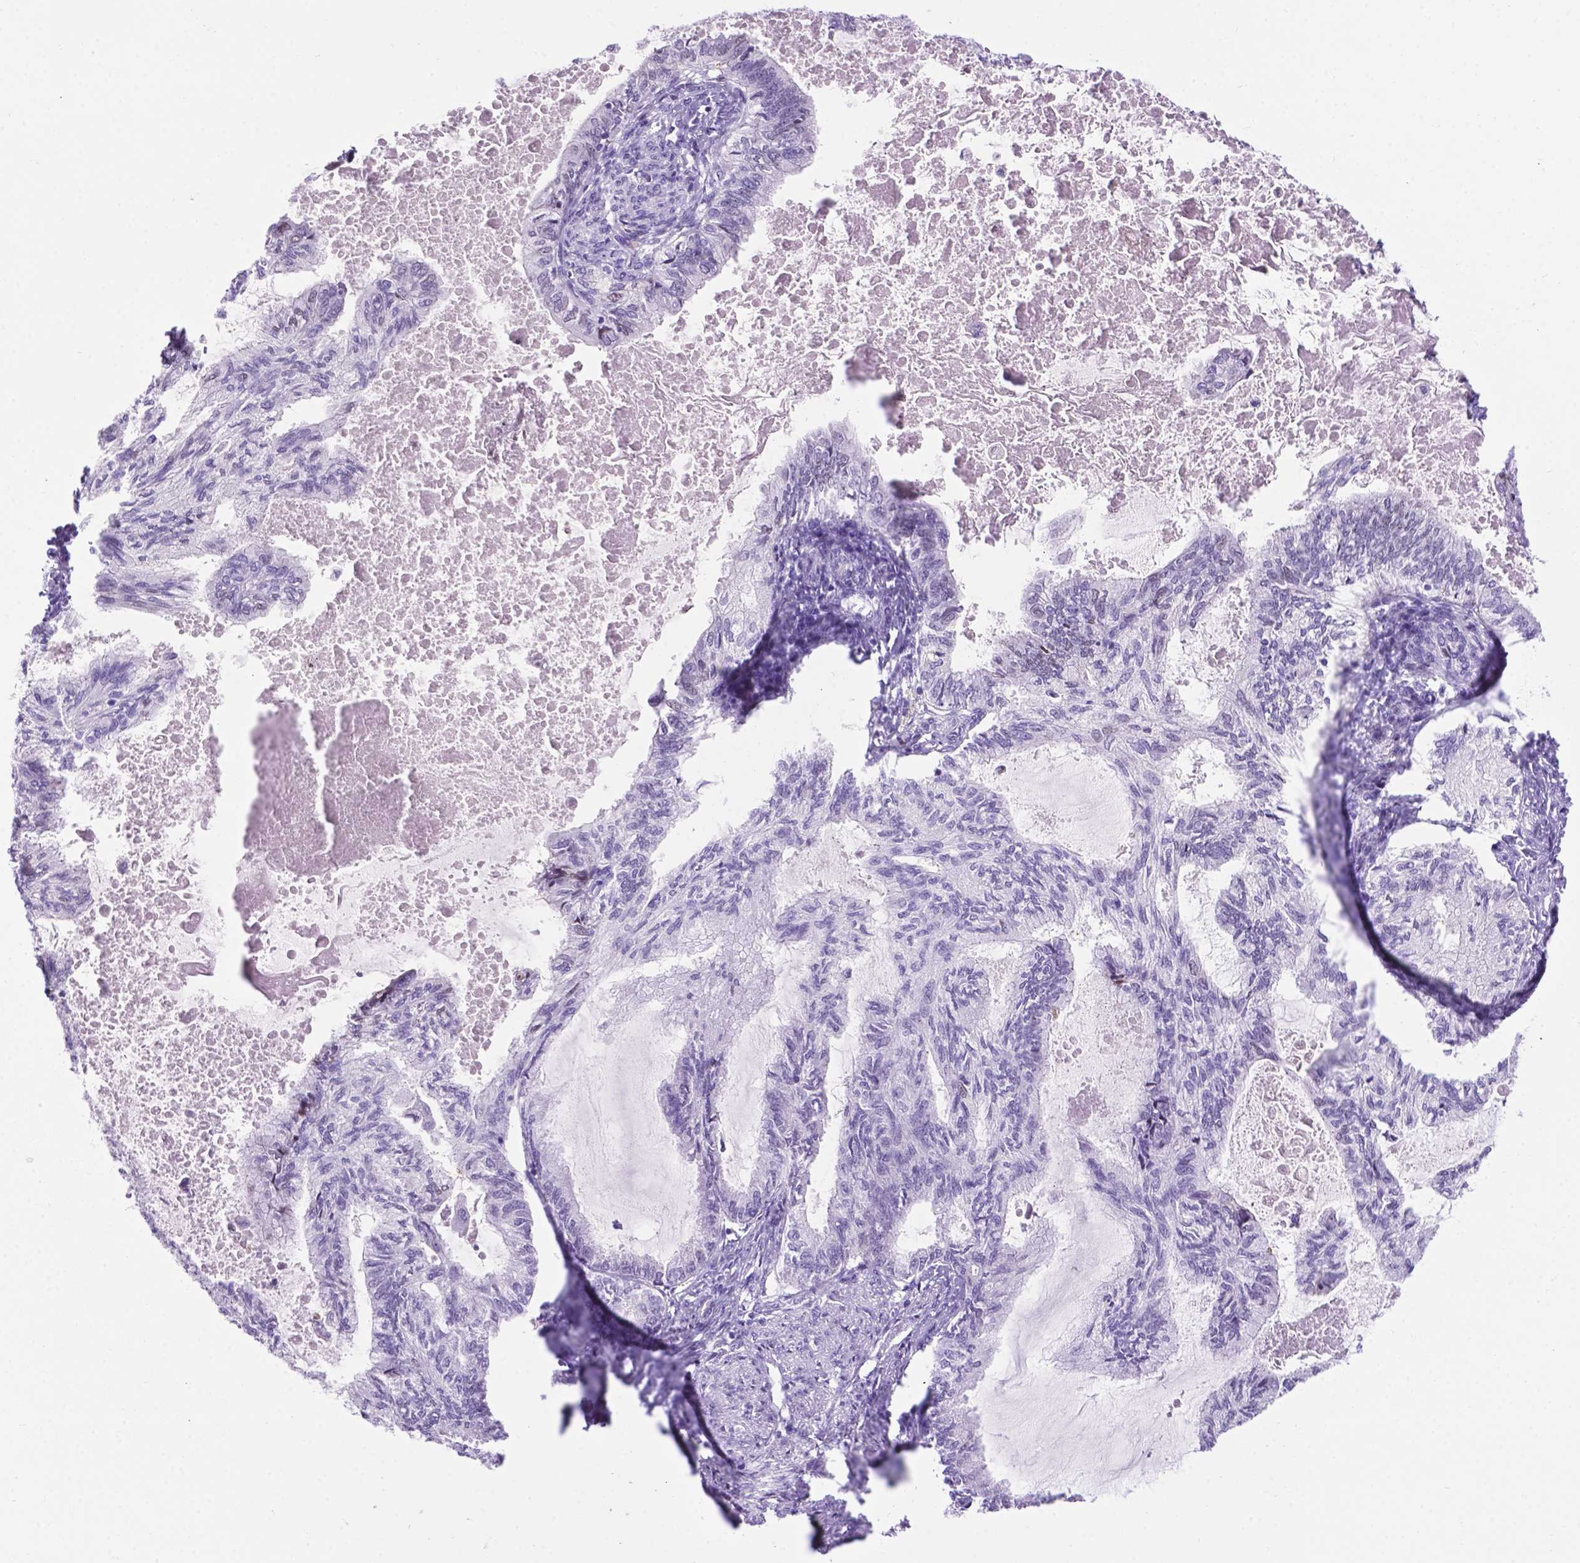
{"staining": {"intensity": "negative", "quantity": "none", "location": "none"}, "tissue": "endometrial cancer", "cell_type": "Tumor cells", "image_type": "cancer", "snomed": [{"axis": "morphology", "description": "Adenocarcinoma, NOS"}, {"axis": "topography", "description": "Endometrium"}], "caption": "The histopathology image shows no significant positivity in tumor cells of endometrial adenocarcinoma.", "gene": "C17orf107", "patient": {"sex": "female", "age": 86}}